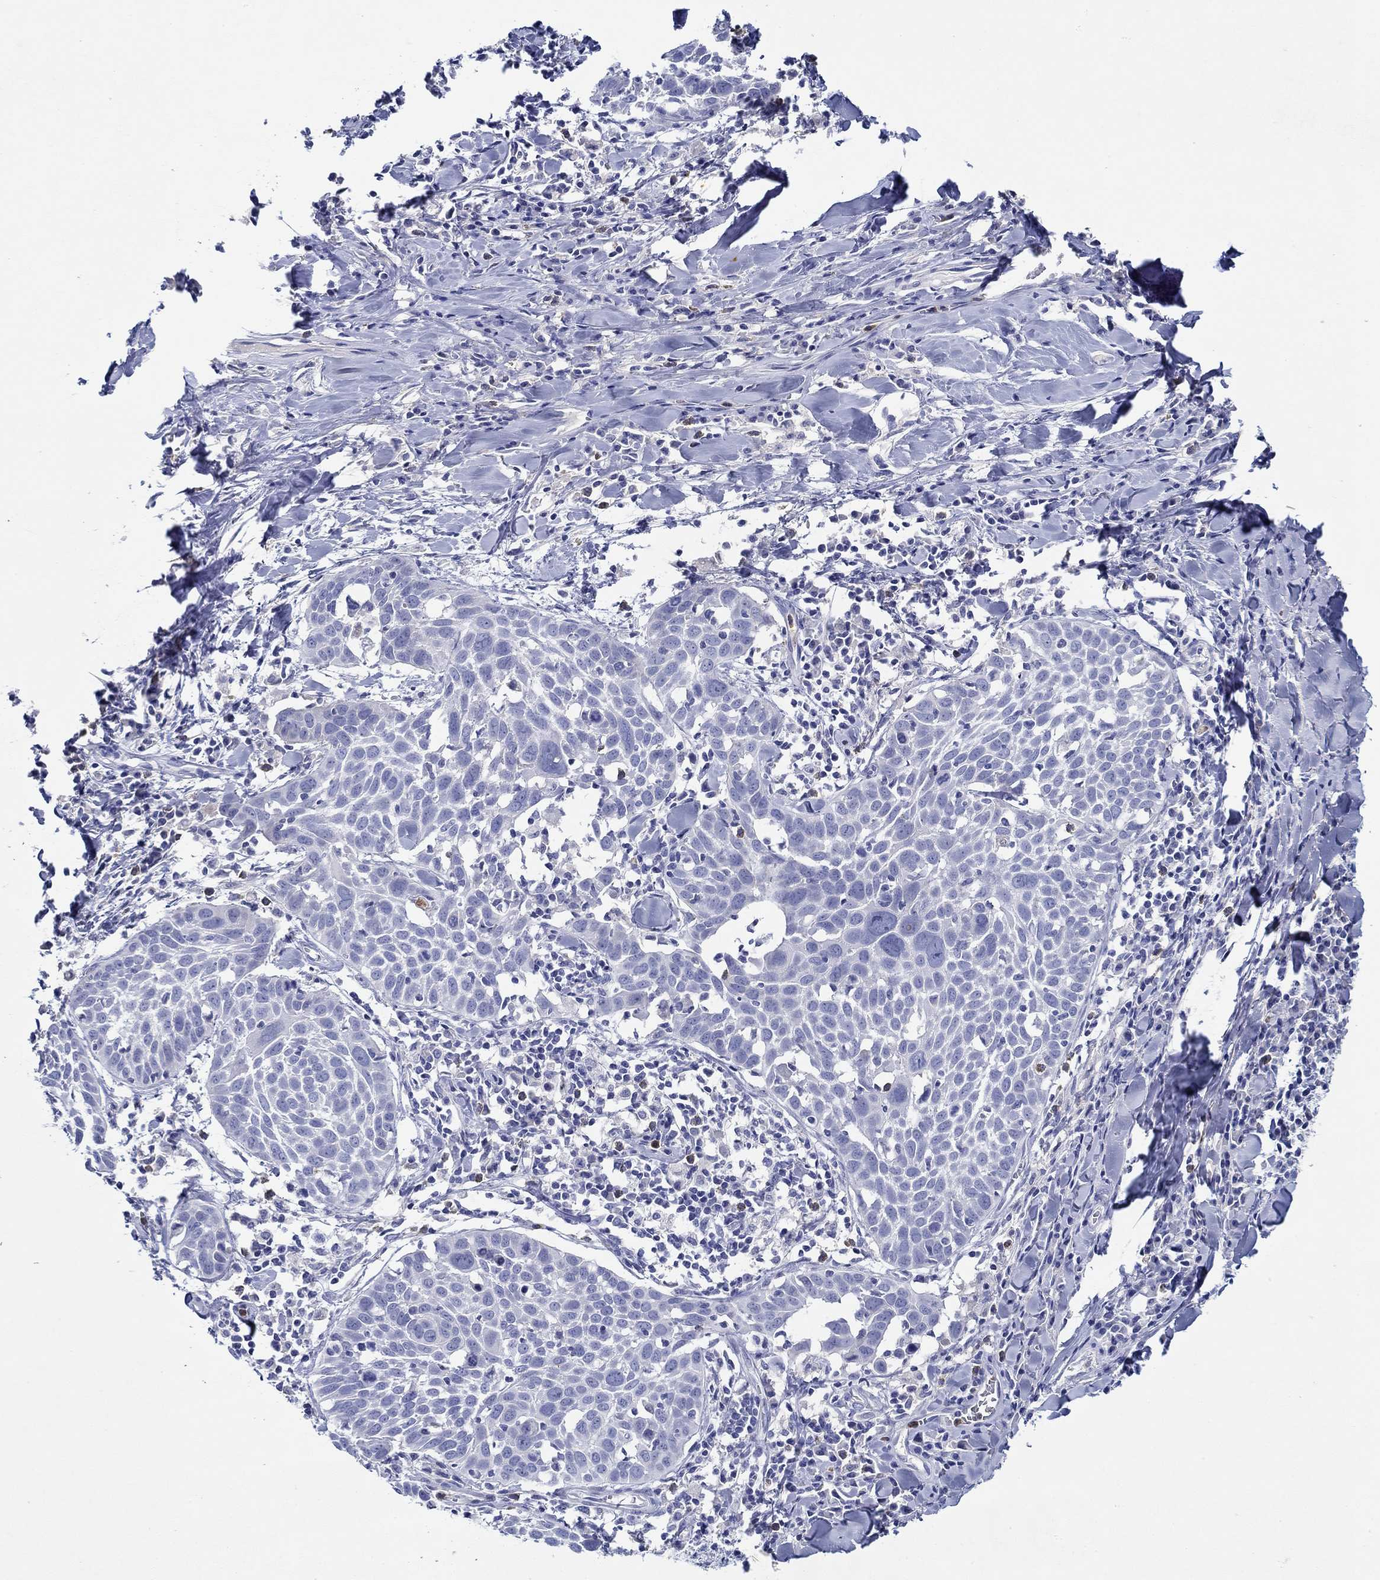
{"staining": {"intensity": "negative", "quantity": "none", "location": "none"}, "tissue": "lung cancer", "cell_type": "Tumor cells", "image_type": "cancer", "snomed": [{"axis": "morphology", "description": "Squamous cell carcinoma, NOS"}, {"axis": "topography", "description": "Lung"}], "caption": "Tumor cells are negative for brown protein staining in lung cancer.", "gene": "EPX", "patient": {"sex": "male", "age": 57}}